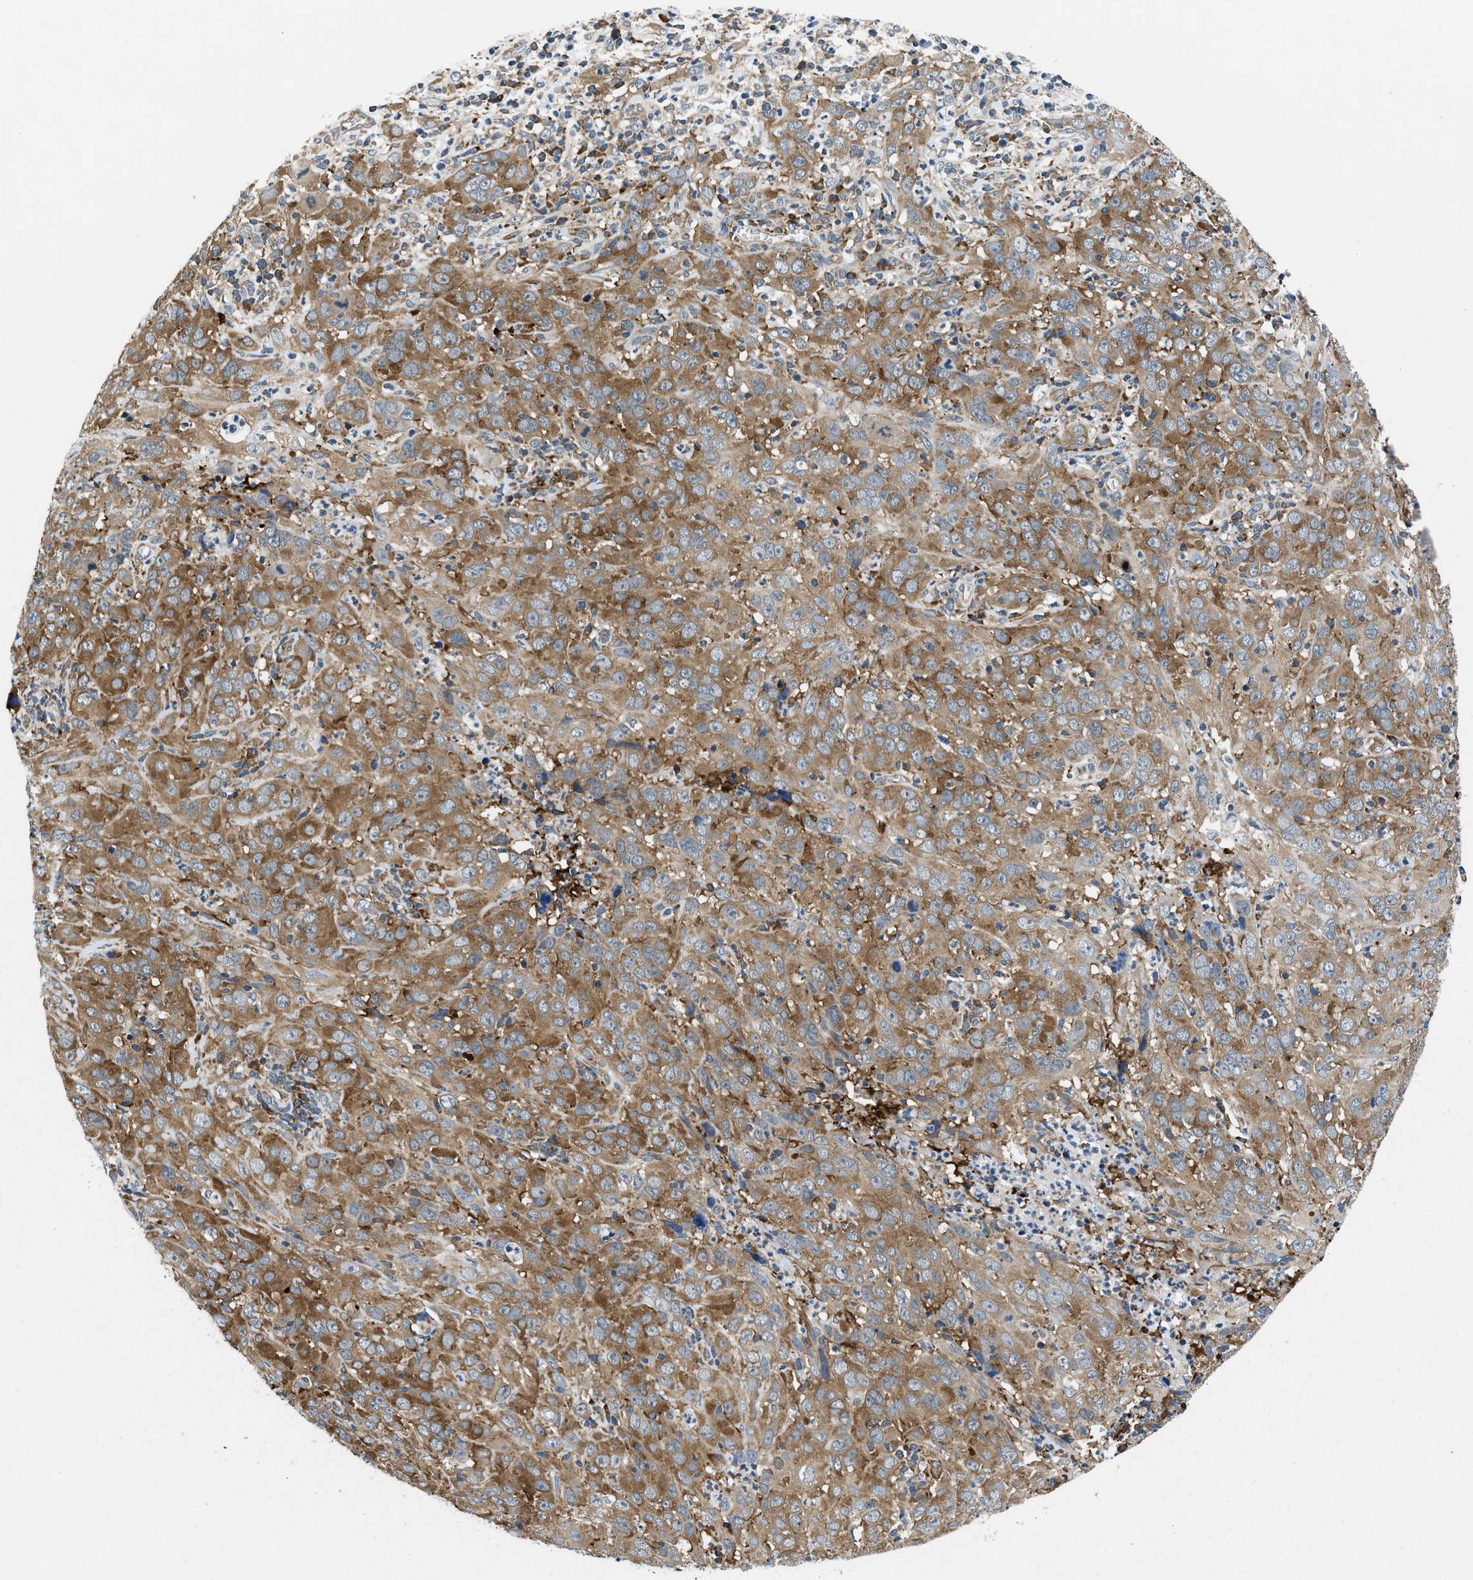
{"staining": {"intensity": "strong", "quantity": ">75%", "location": "cytoplasmic/membranous"}, "tissue": "cervical cancer", "cell_type": "Tumor cells", "image_type": "cancer", "snomed": [{"axis": "morphology", "description": "Squamous cell carcinoma, NOS"}, {"axis": "topography", "description": "Cervix"}], "caption": "High-power microscopy captured an IHC photomicrograph of cervical squamous cell carcinoma, revealing strong cytoplasmic/membranous staining in approximately >75% of tumor cells.", "gene": "PA2G4", "patient": {"sex": "female", "age": 32}}